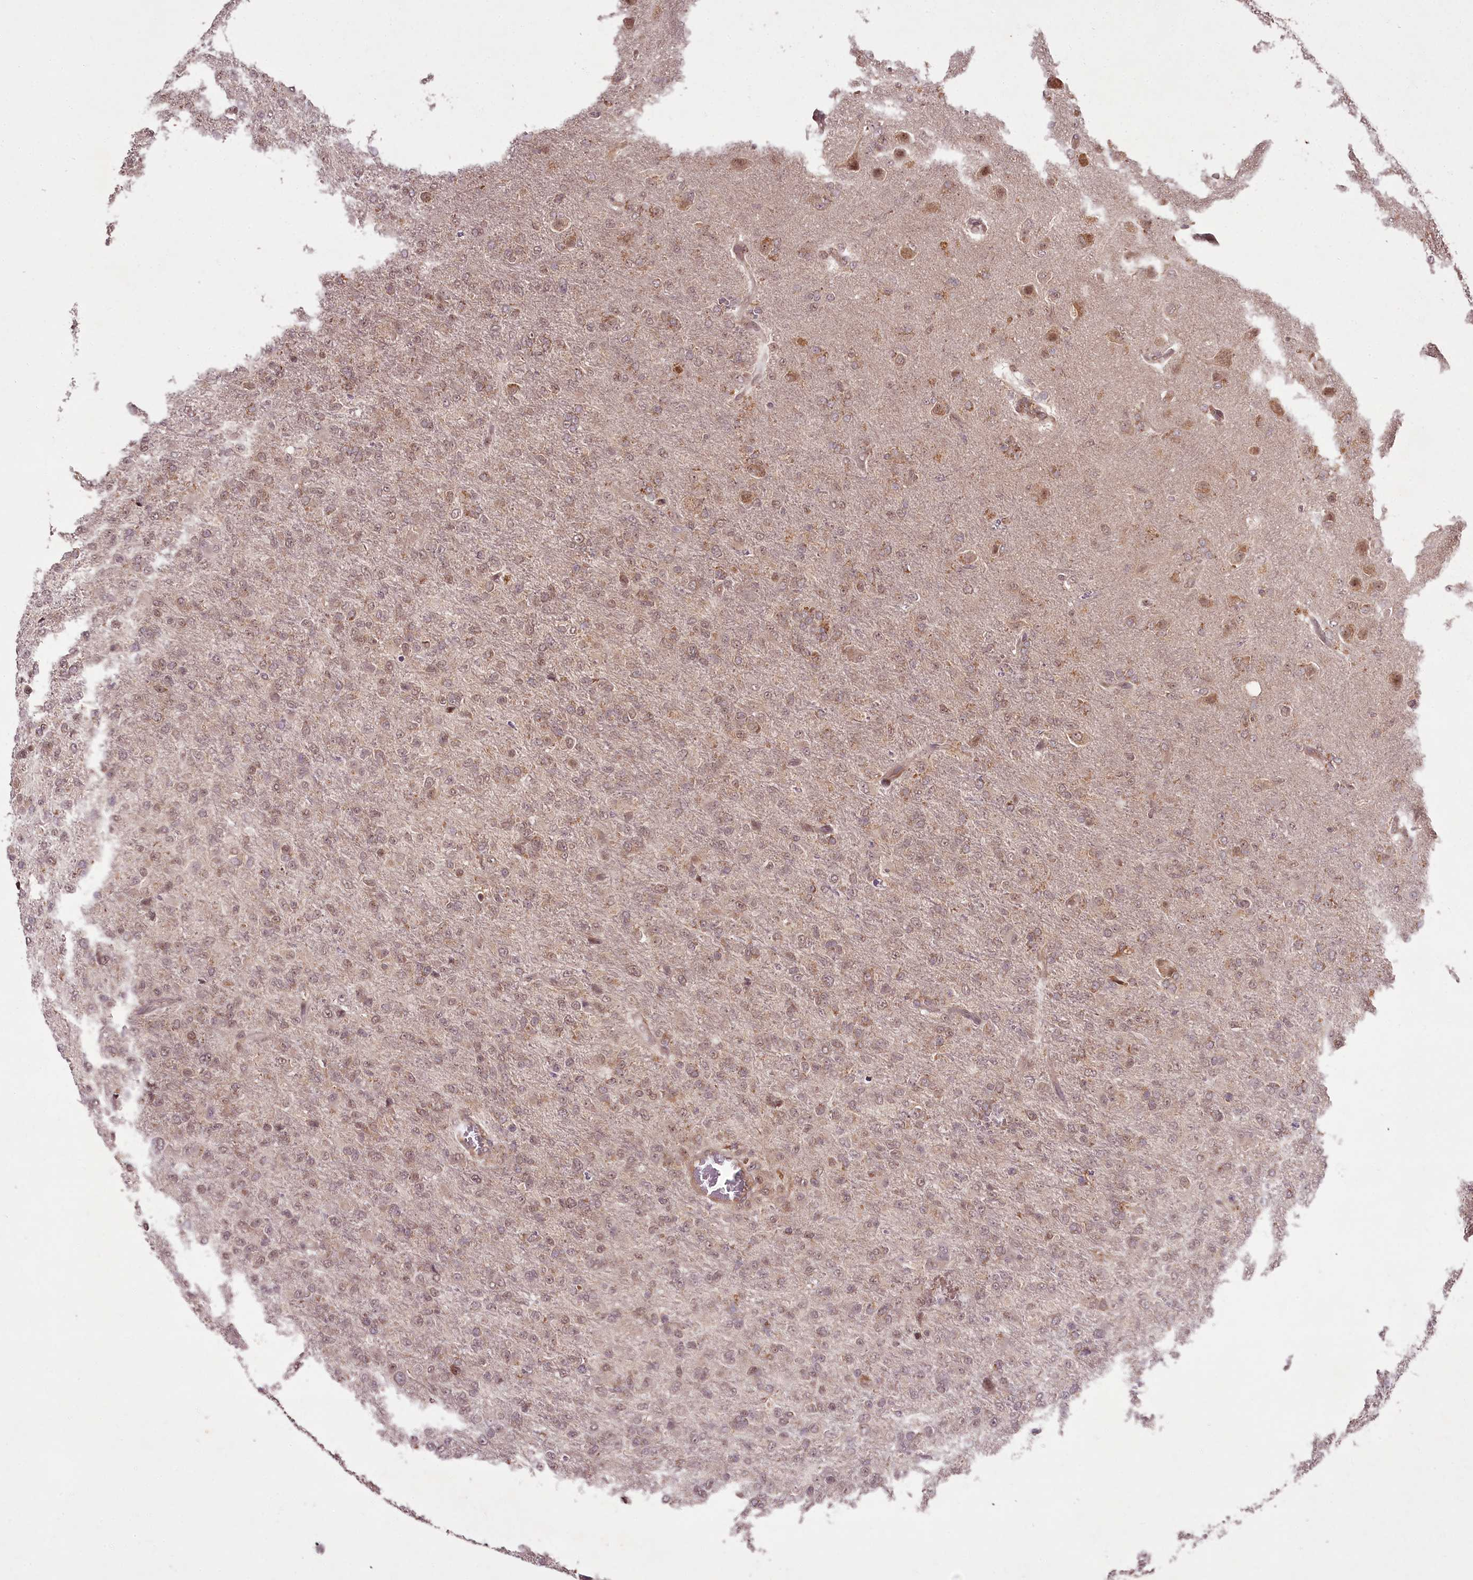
{"staining": {"intensity": "weak", "quantity": ">75%", "location": "cytoplasmic/membranous,nuclear"}, "tissue": "glioma", "cell_type": "Tumor cells", "image_type": "cancer", "snomed": [{"axis": "morphology", "description": "Glioma, malignant, High grade"}, {"axis": "topography", "description": "Brain"}], "caption": "The photomicrograph shows a brown stain indicating the presence of a protein in the cytoplasmic/membranous and nuclear of tumor cells in glioma.", "gene": "PCBP2", "patient": {"sex": "female", "age": 74}}